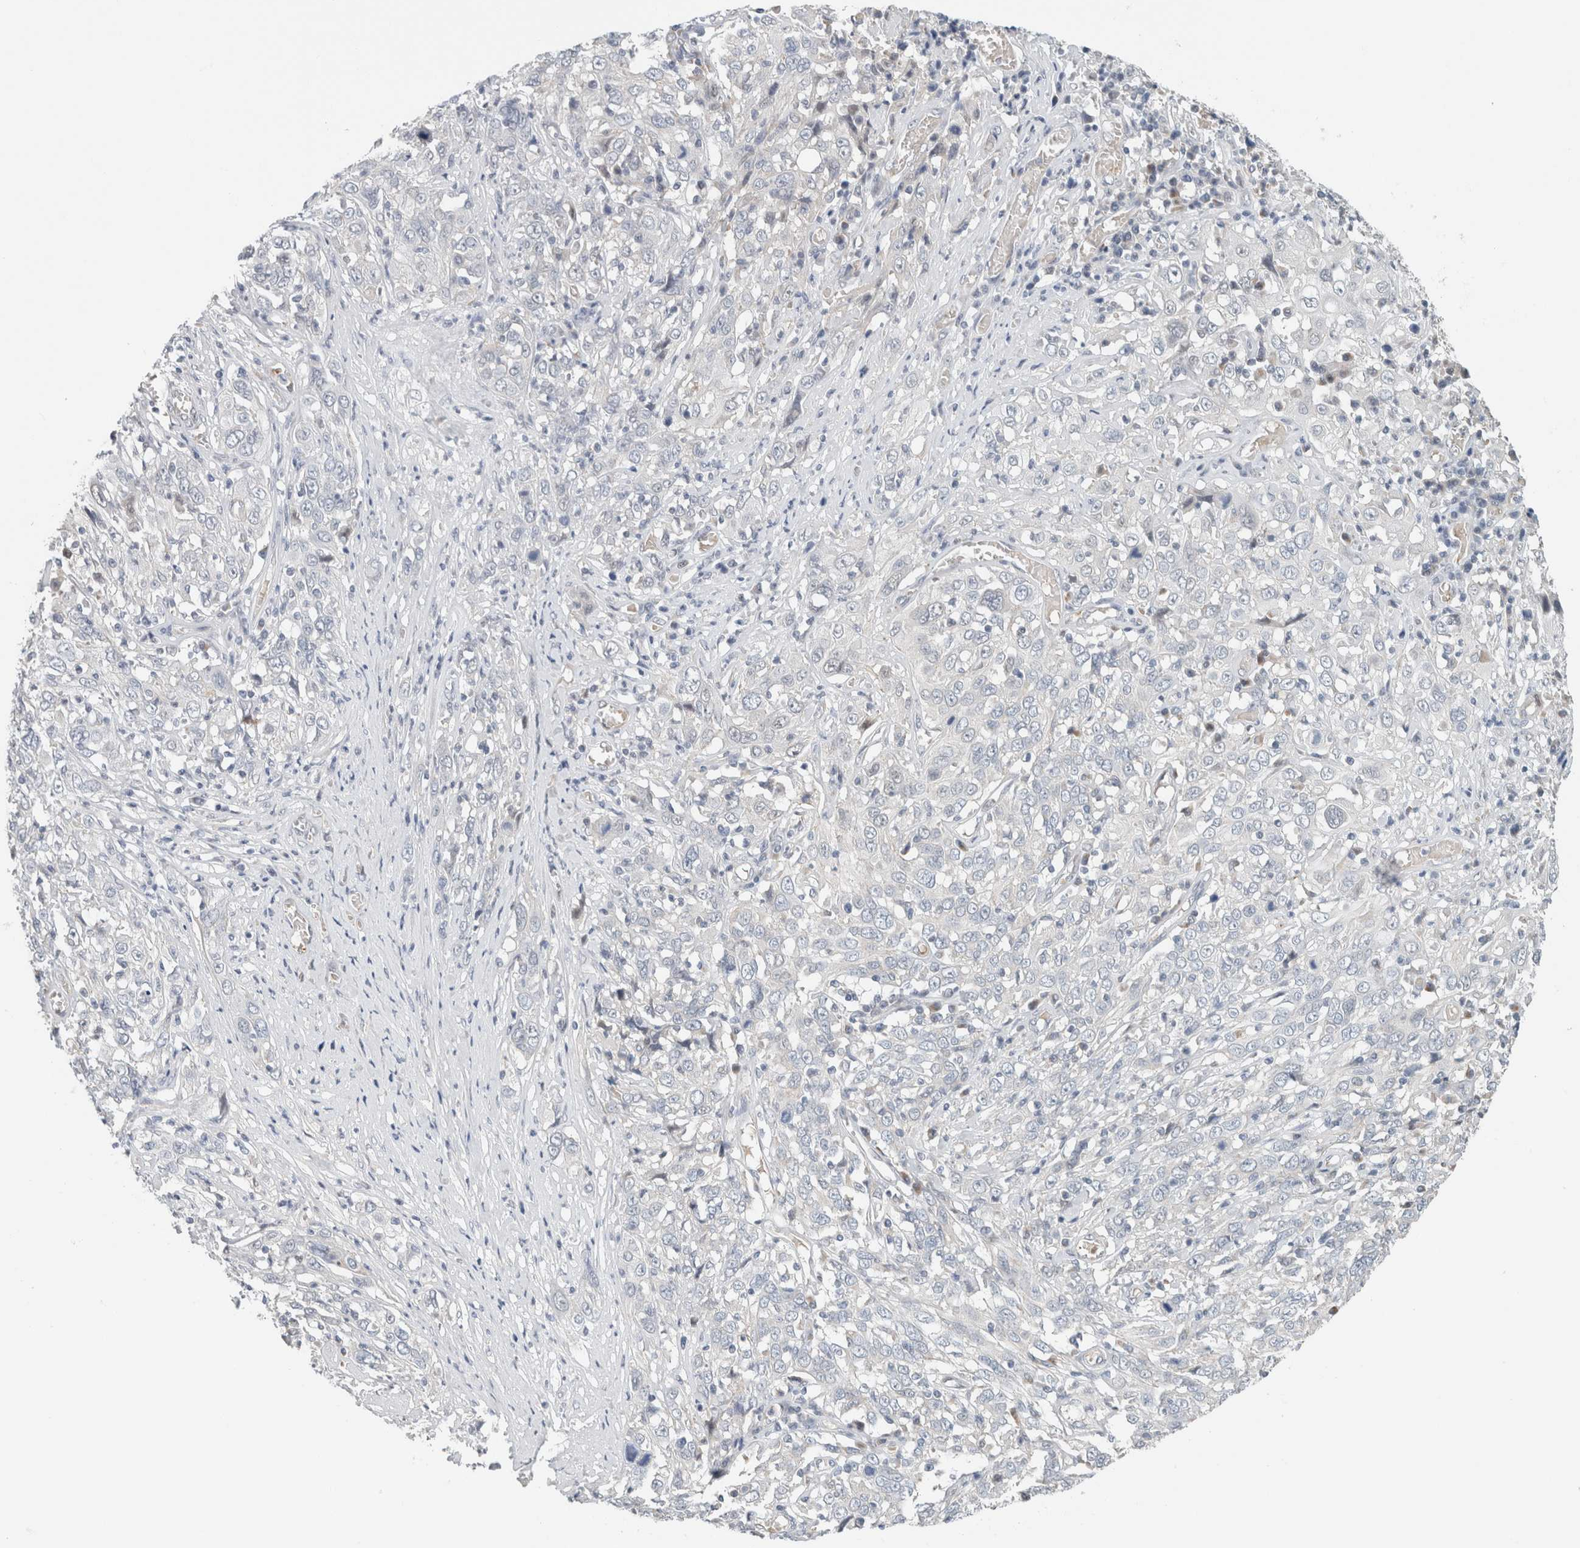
{"staining": {"intensity": "negative", "quantity": "none", "location": "none"}, "tissue": "cervical cancer", "cell_type": "Tumor cells", "image_type": "cancer", "snomed": [{"axis": "morphology", "description": "Squamous cell carcinoma, NOS"}, {"axis": "topography", "description": "Cervix"}], "caption": "This is a image of immunohistochemistry (IHC) staining of cervical cancer (squamous cell carcinoma), which shows no positivity in tumor cells.", "gene": "CRAT", "patient": {"sex": "female", "age": 46}}